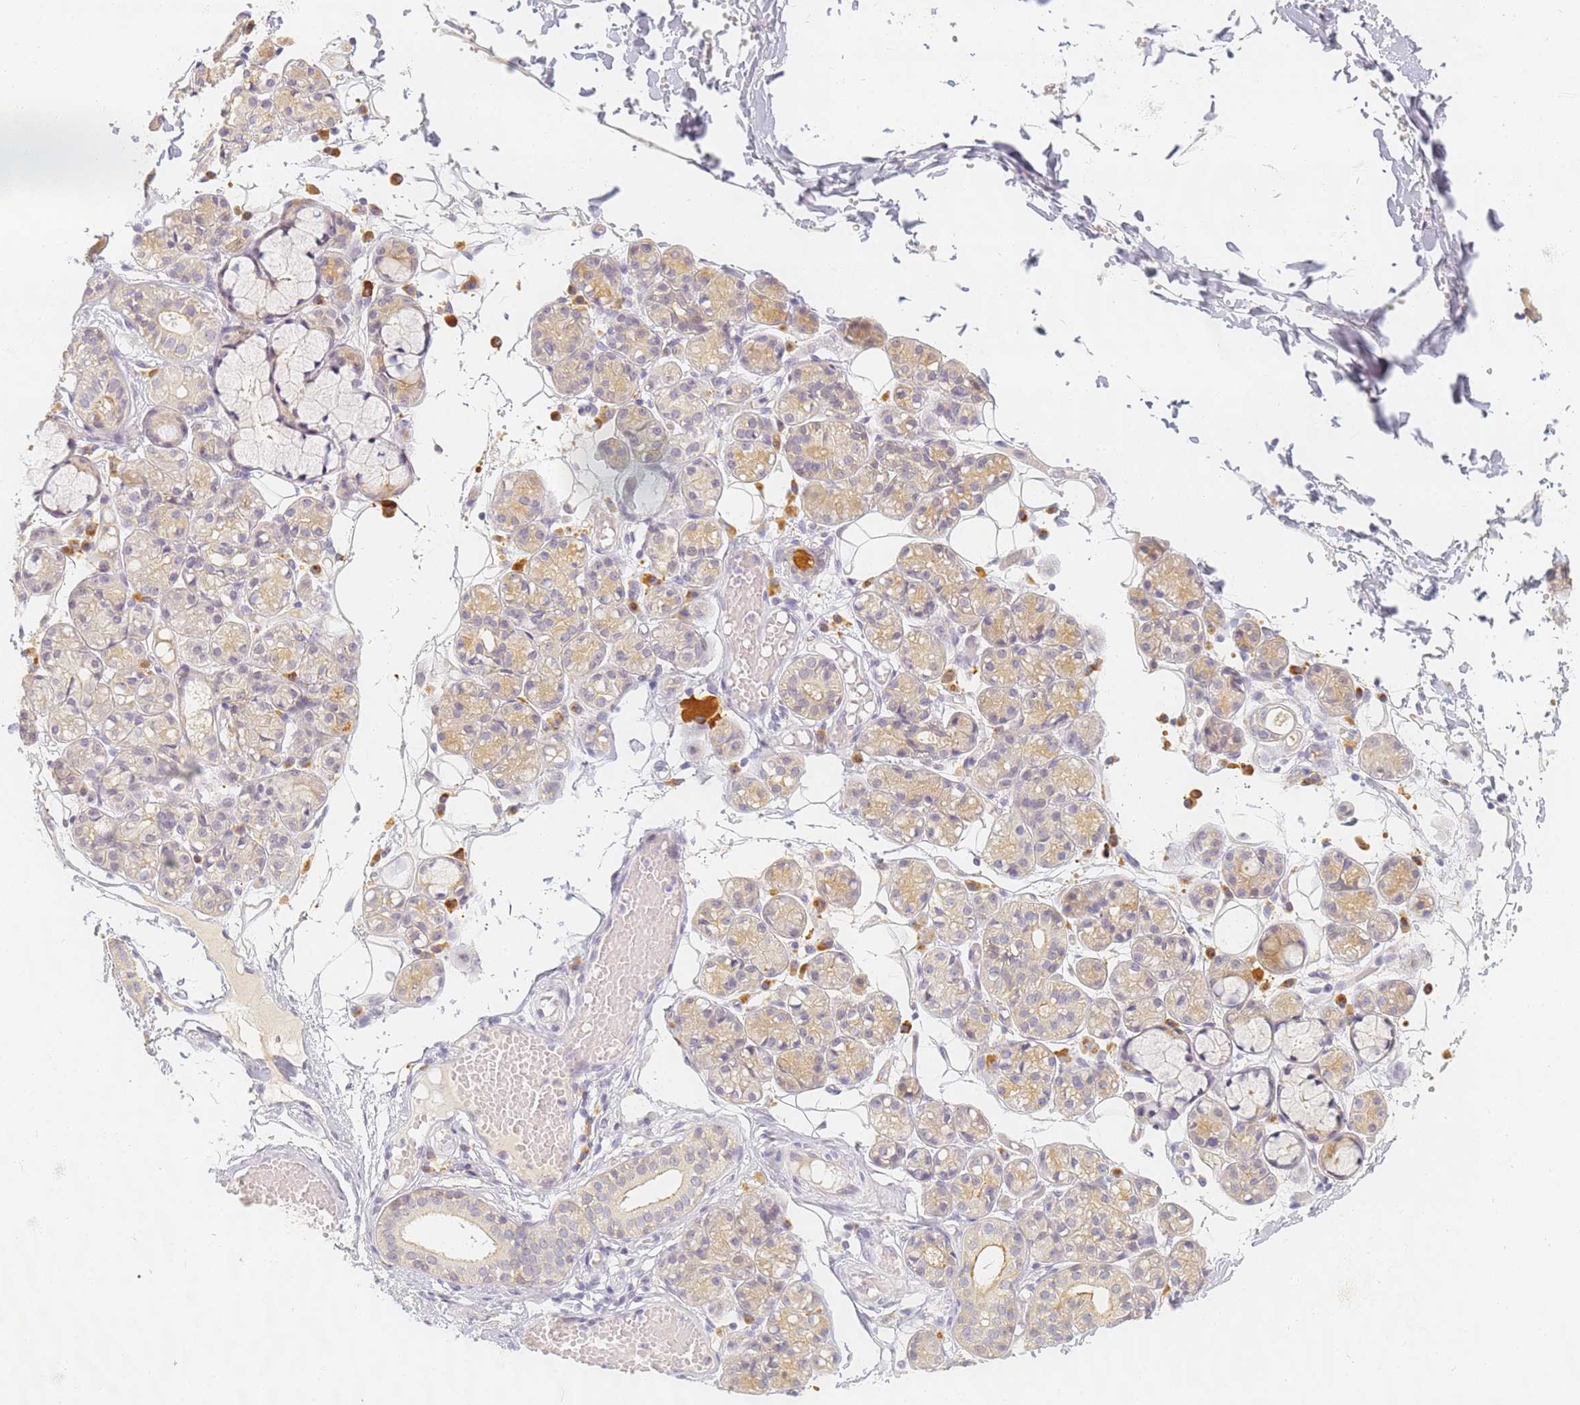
{"staining": {"intensity": "weak", "quantity": "<25%", "location": "cytoplasmic/membranous"}, "tissue": "salivary gland", "cell_type": "Glandular cells", "image_type": "normal", "snomed": [{"axis": "morphology", "description": "Normal tissue, NOS"}, {"axis": "topography", "description": "Salivary gland"}], "caption": "Unremarkable salivary gland was stained to show a protein in brown. There is no significant positivity in glandular cells.", "gene": "SLC38A9", "patient": {"sex": "male", "age": 63}}